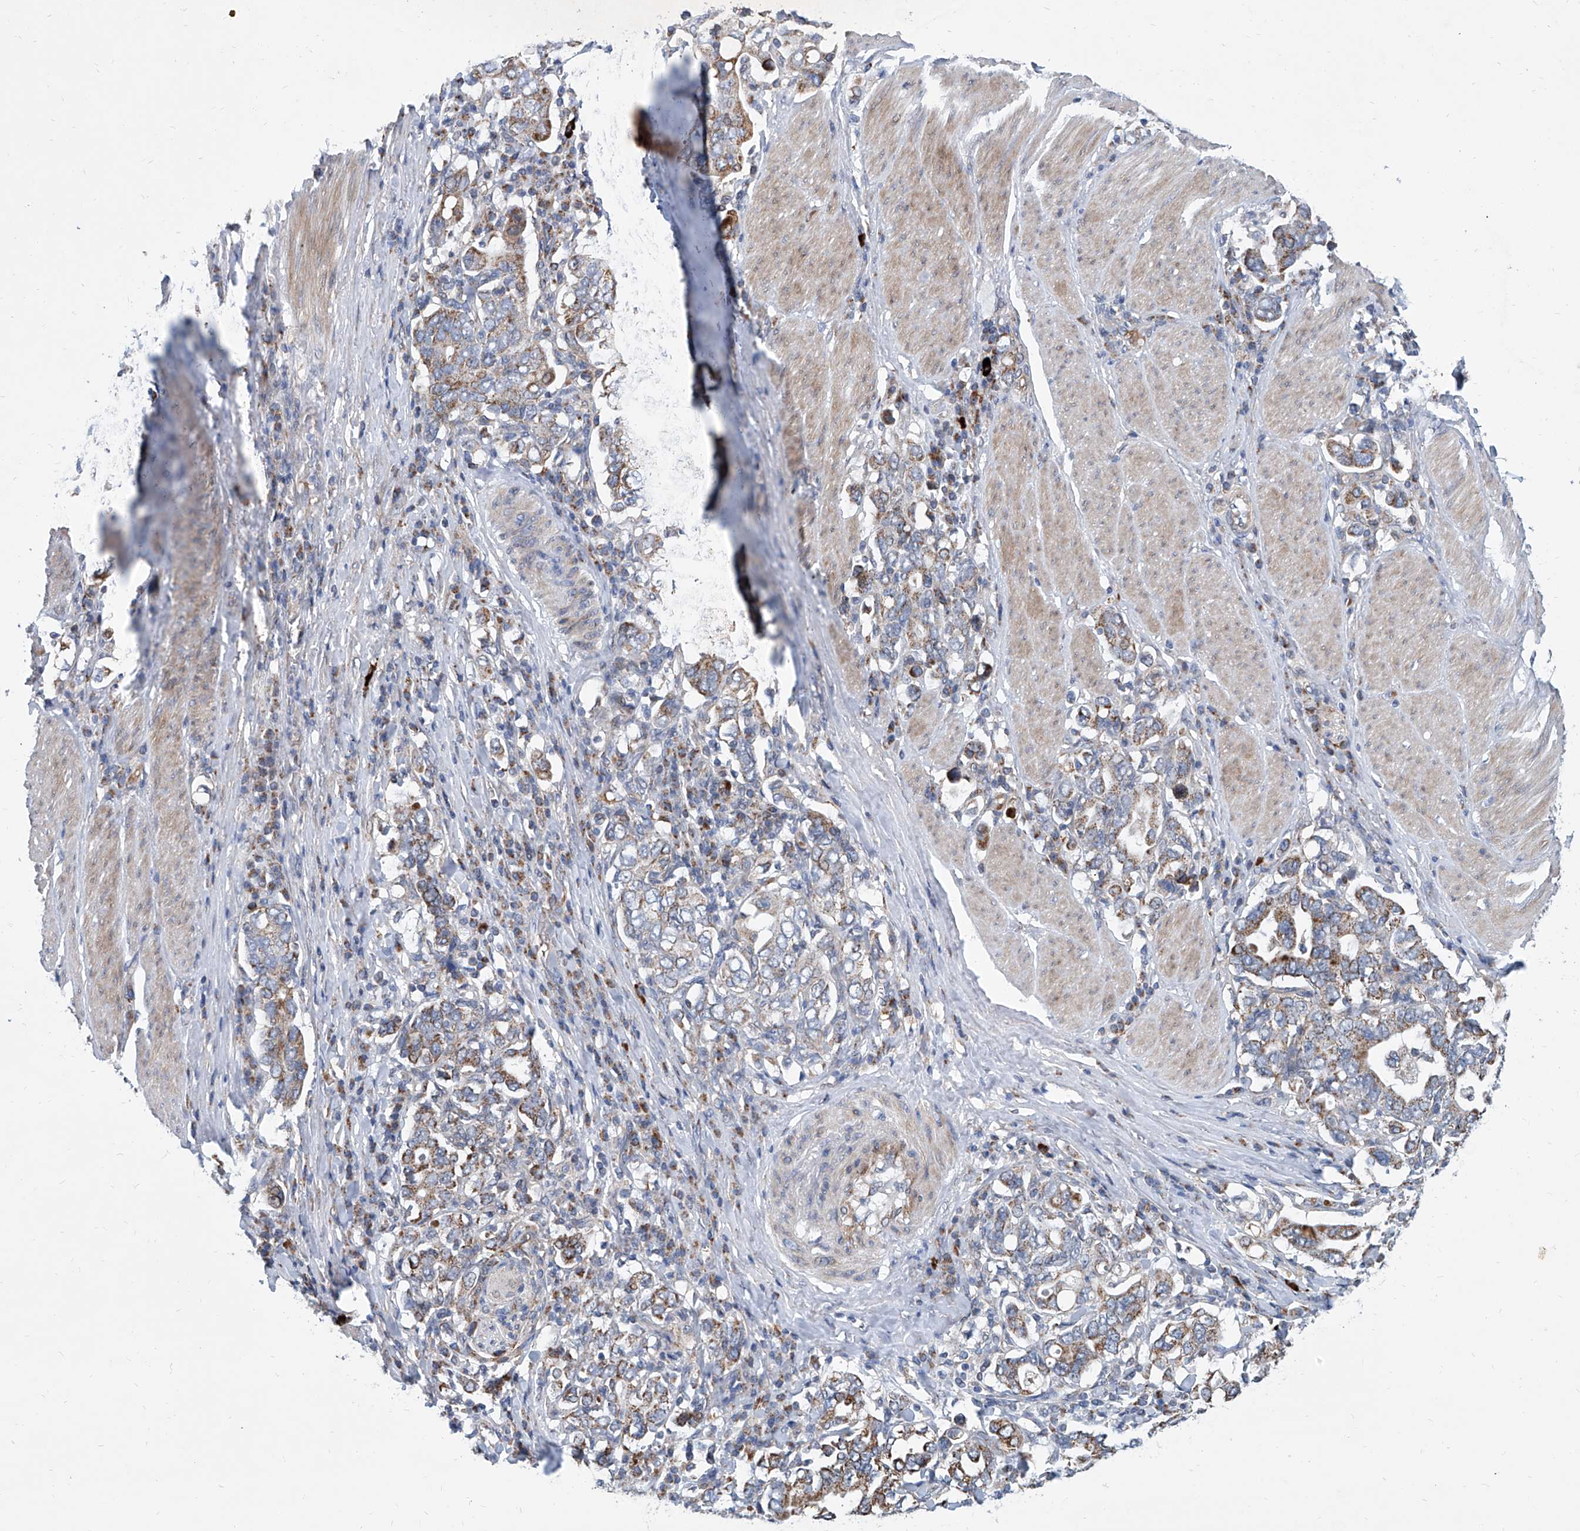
{"staining": {"intensity": "moderate", "quantity": ">75%", "location": "cytoplasmic/membranous"}, "tissue": "stomach cancer", "cell_type": "Tumor cells", "image_type": "cancer", "snomed": [{"axis": "morphology", "description": "Adenocarcinoma, NOS"}, {"axis": "topography", "description": "Stomach, upper"}], "caption": "Brown immunohistochemical staining in stomach cancer reveals moderate cytoplasmic/membranous staining in approximately >75% of tumor cells.", "gene": "USP48", "patient": {"sex": "male", "age": 62}}